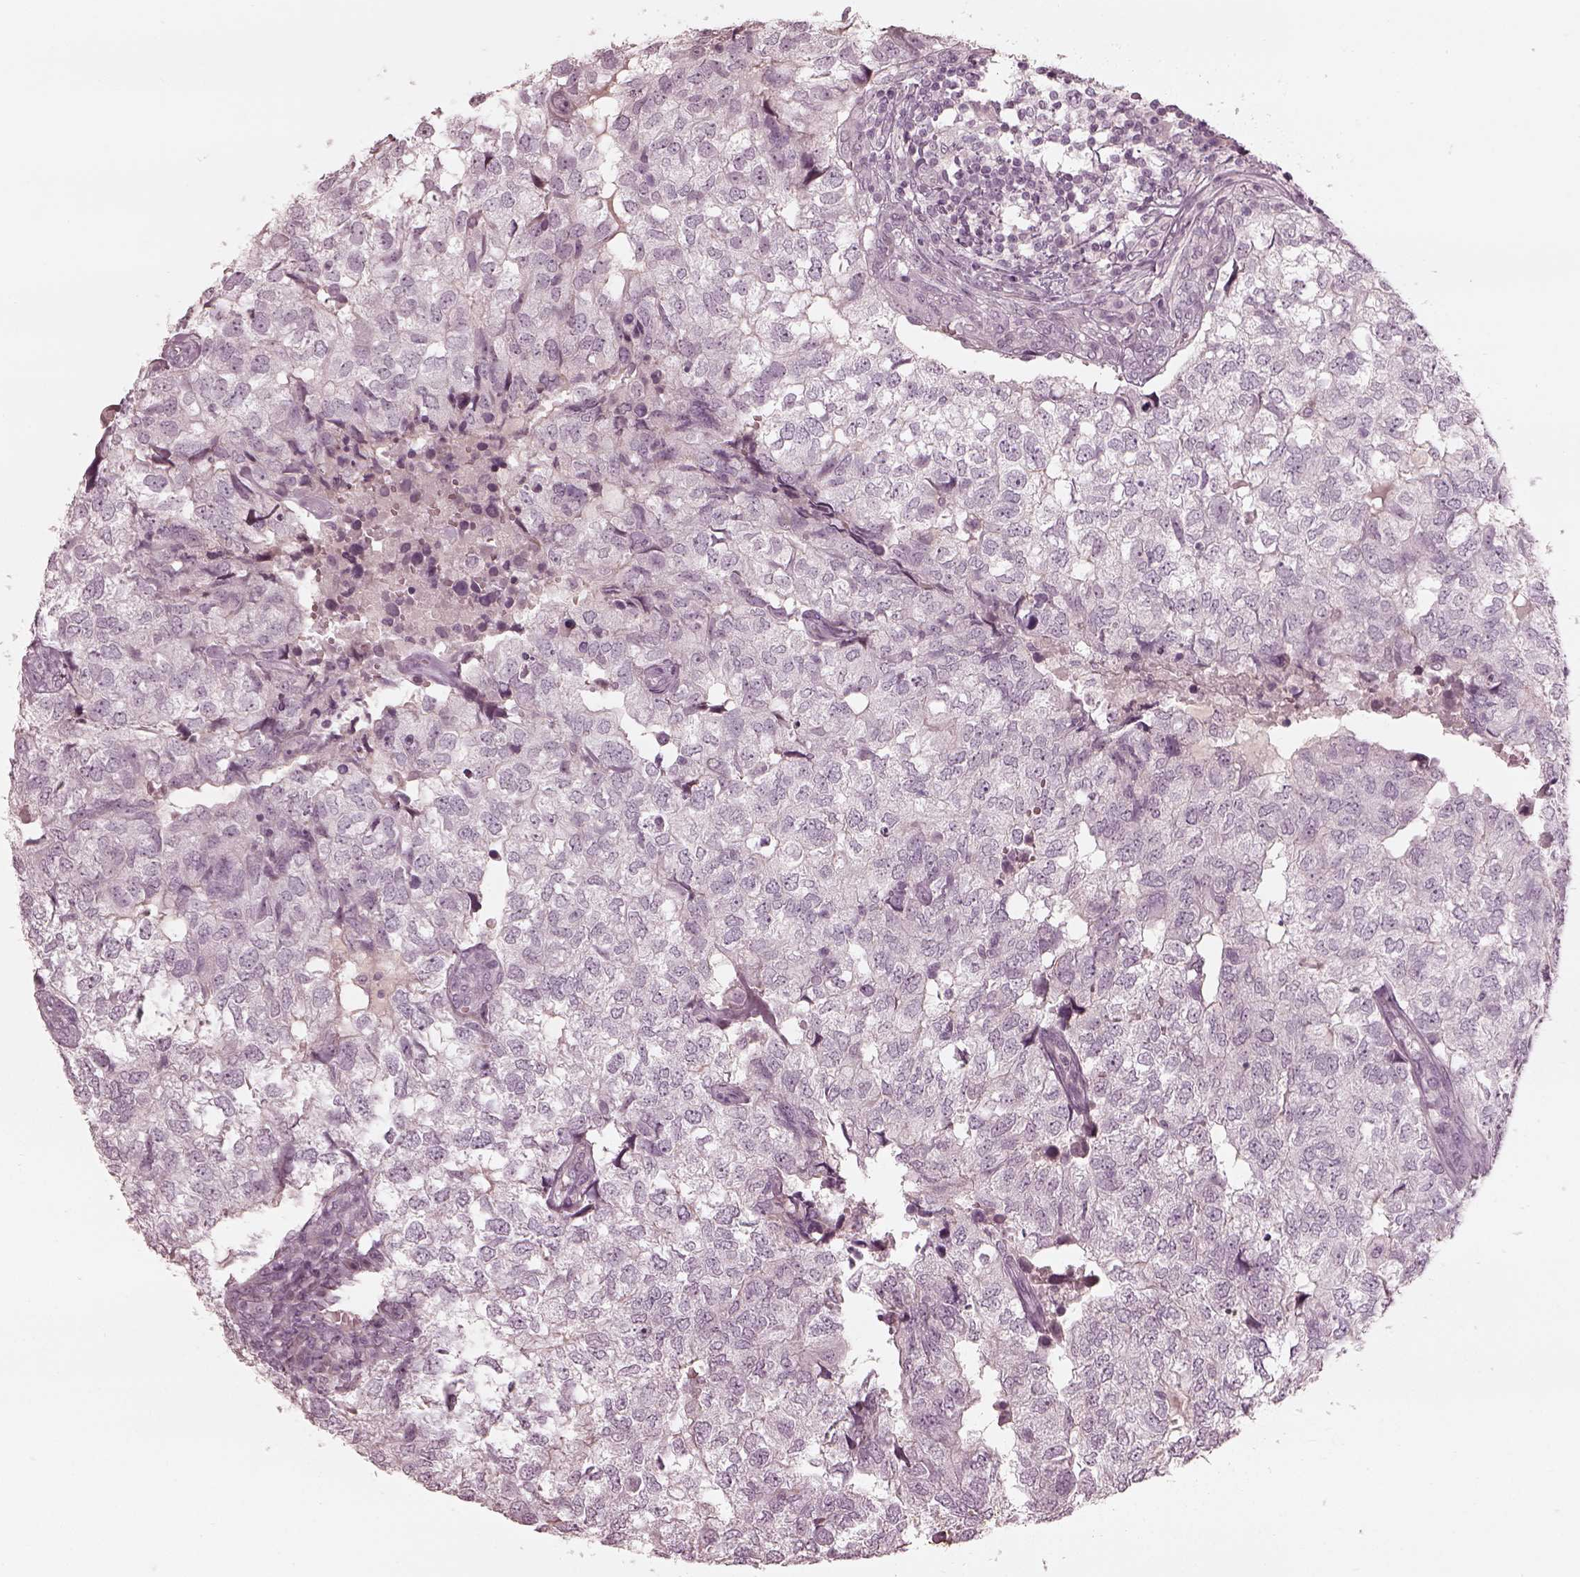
{"staining": {"intensity": "negative", "quantity": "none", "location": "none"}, "tissue": "breast cancer", "cell_type": "Tumor cells", "image_type": "cancer", "snomed": [{"axis": "morphology", "description": "Duct carcinoma"}, {"axis": "topography", "description": "Breast"}], "caption": "Photomicrograph shows no protein staining in tumor cells of breast cancer (intraductal carcinoma) tissue.", "gene": "ADRB3", "patient": {"sex": "female", "age": 30}}